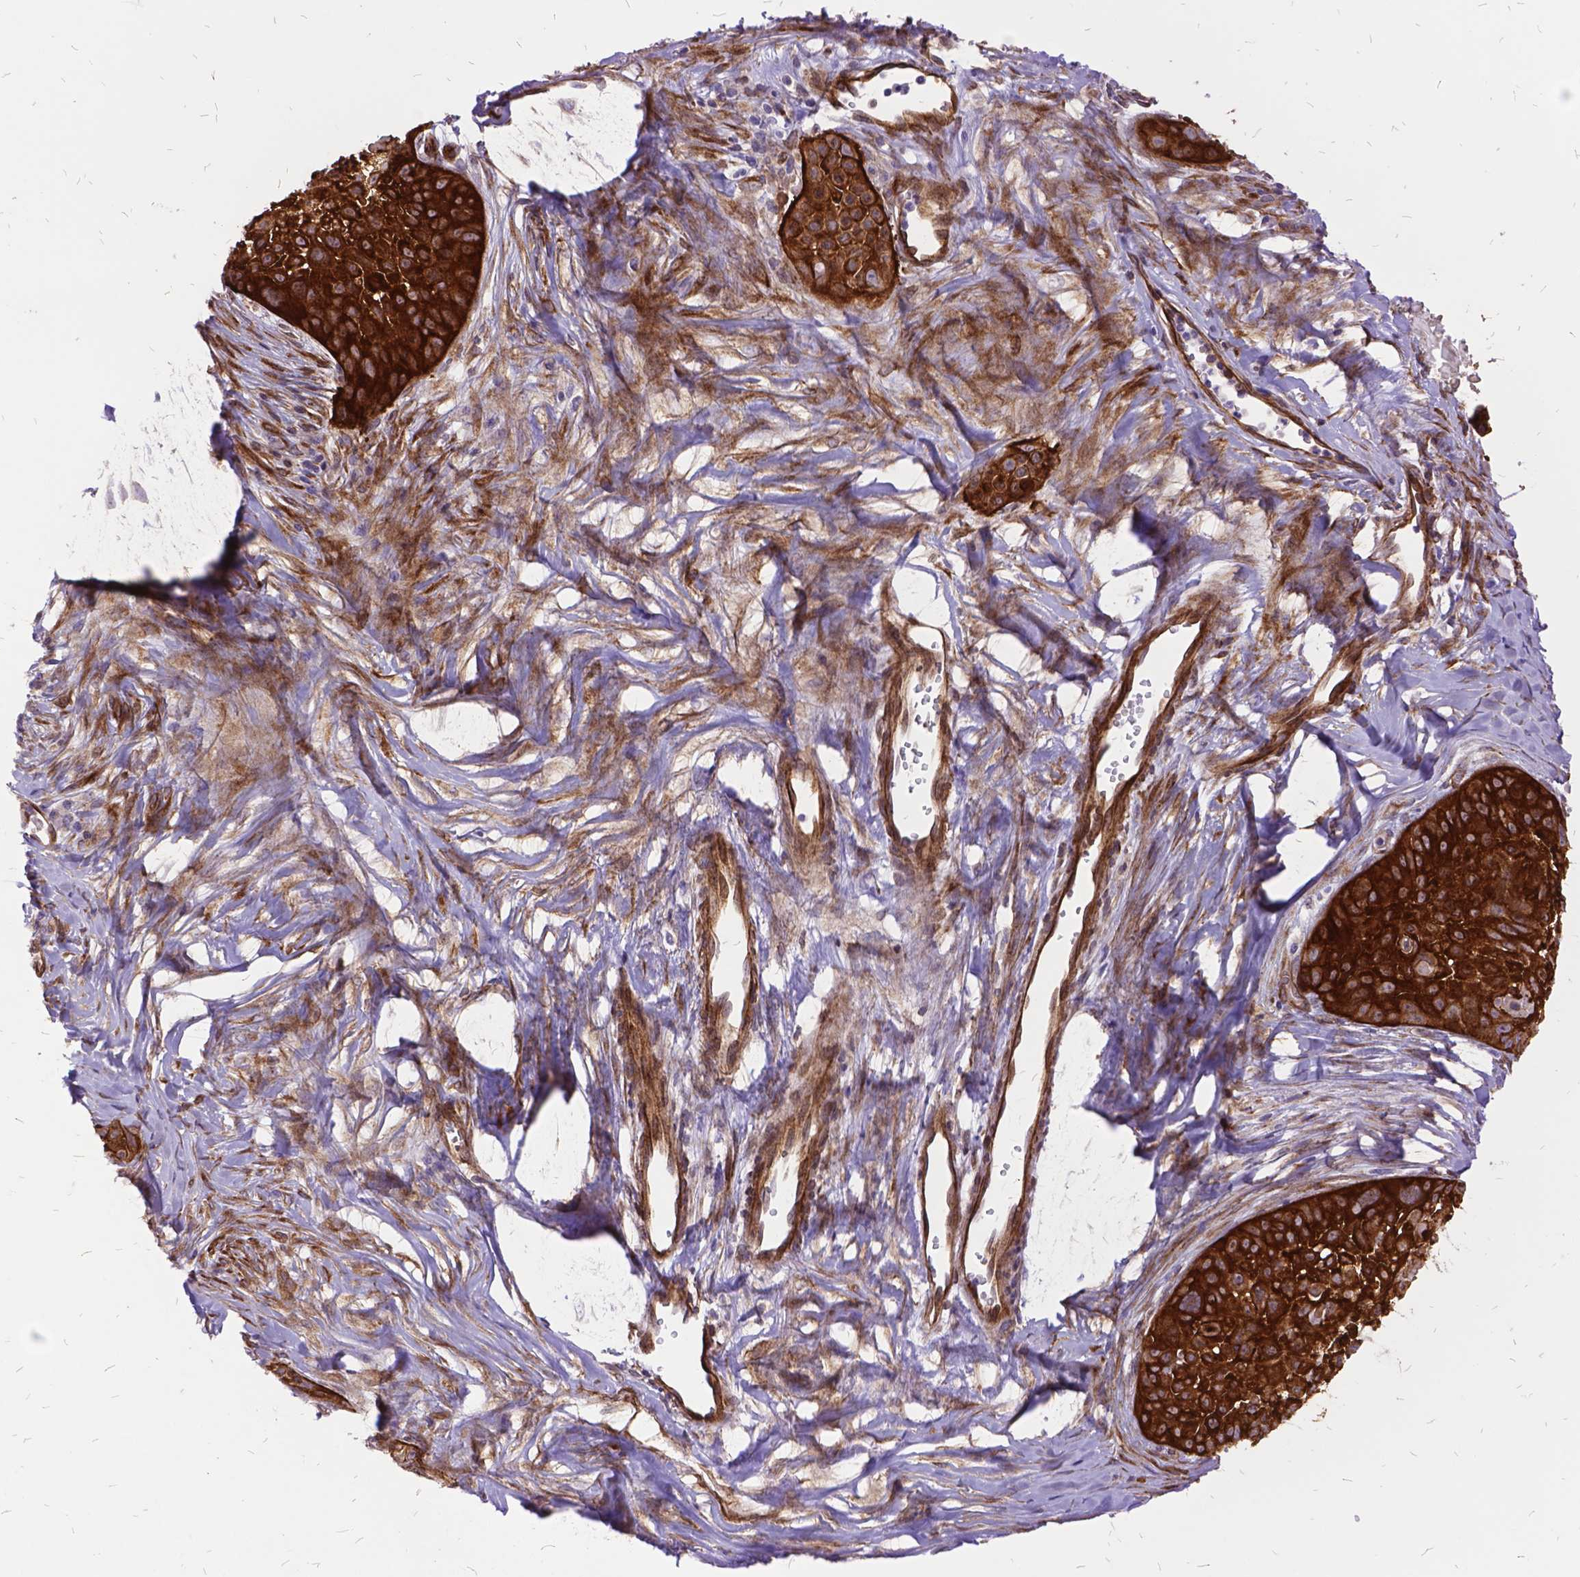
{"staining": {"intensity": "strong", "quantity": ">75%", "location": "cytoplasmic/membranous"}, "tissue": "skin cancer", "cell_type": "Tumor cells", "image_type": "cancer", "snomed": [{"axis": "morphology", "description": "Squamous cell carcinoma, NOS"}, {"axis": "topography", "description": "Skin"}, {"axis": "topography", "description": "Anal"}], "caption": "This is a histology image of immunohistochemistry staining of skin cancer (squamous cell carcinoma), which shows strong expression in the cytoplasmic/membranous of tumor cells.", "gene": "GRB7", "patient": {"sex": "female", "age": 75}}